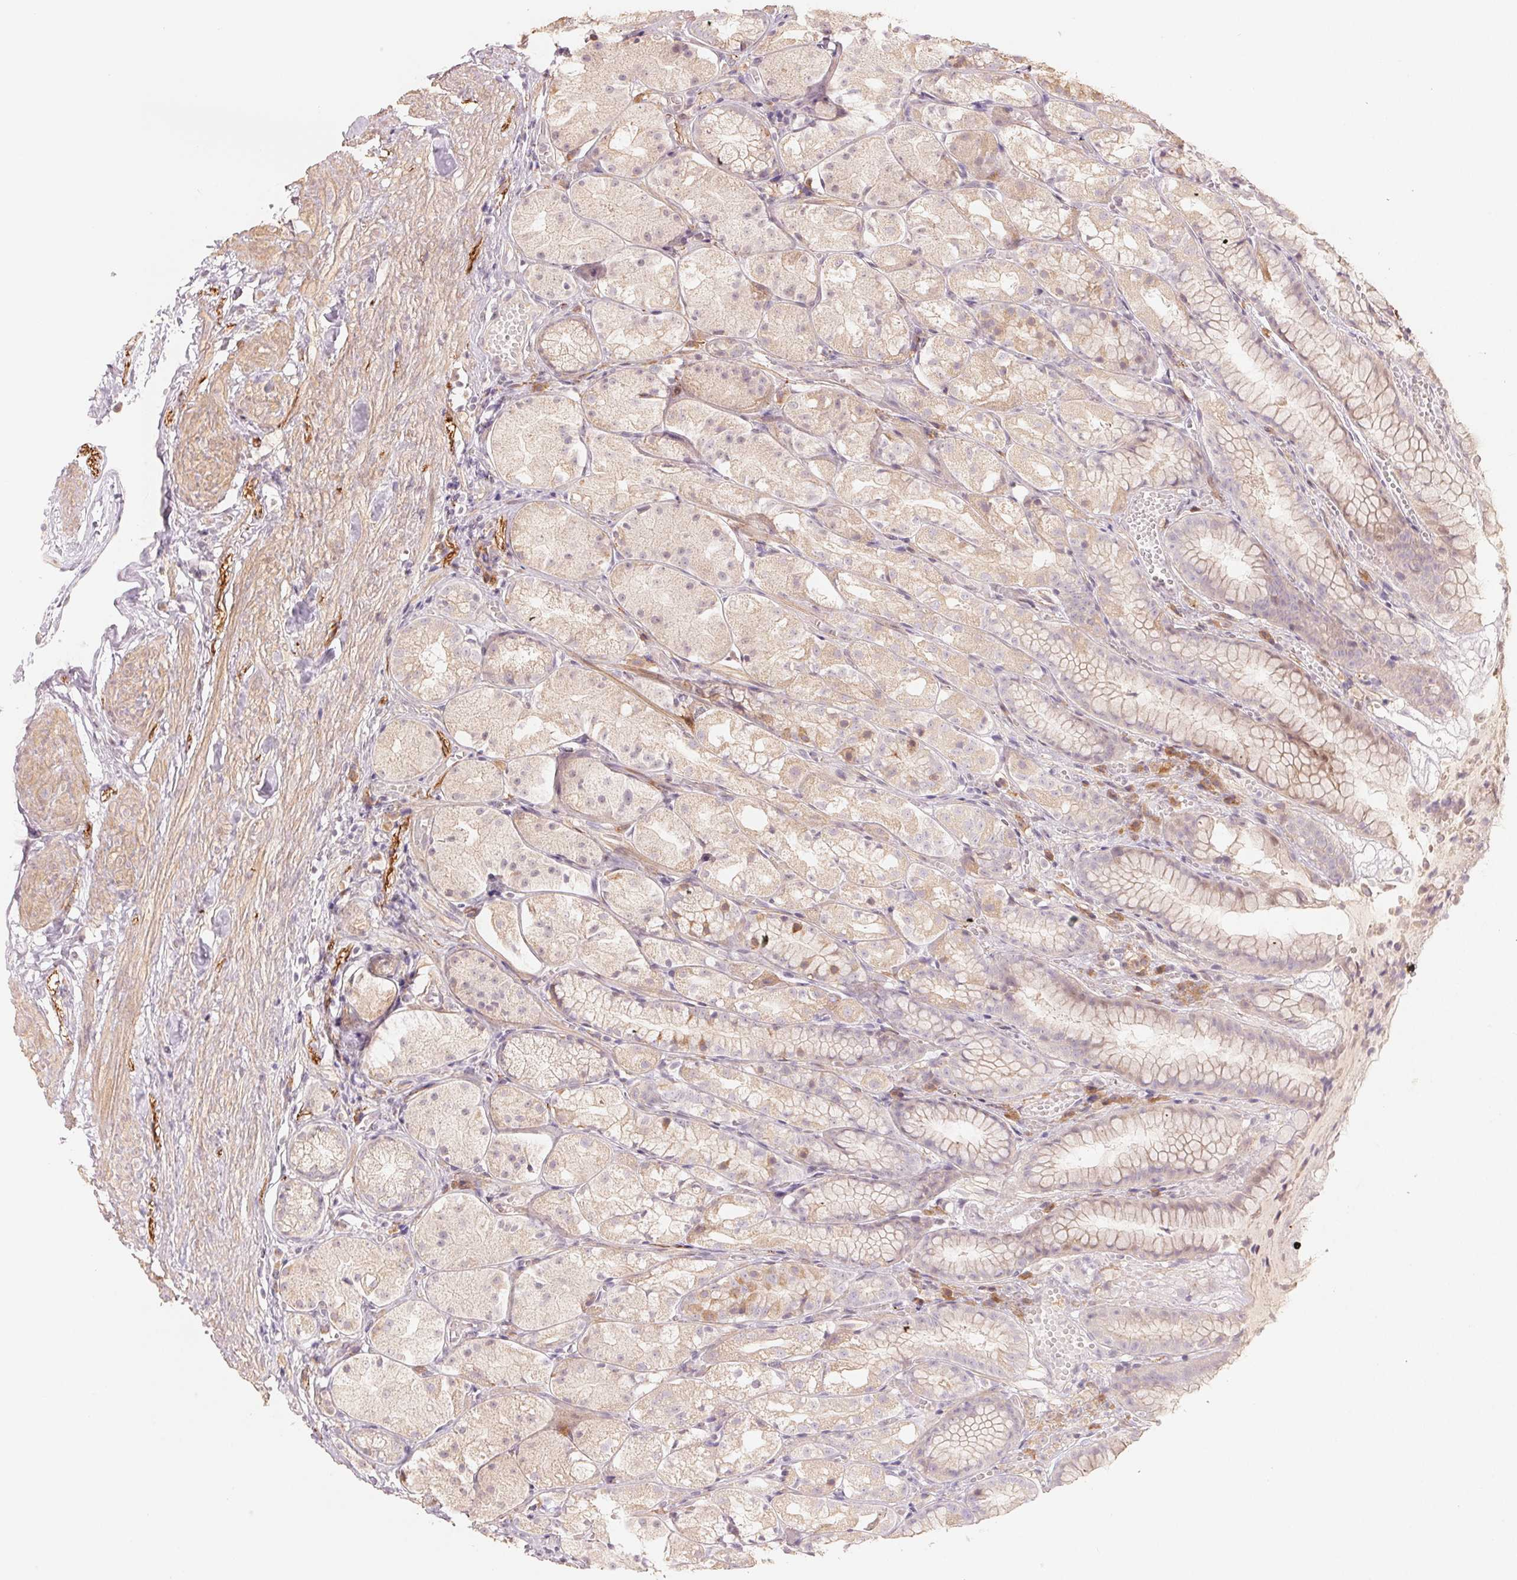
{"staining": {"intensity": "weak", "quantity": "25%-75%", "location": "cytoplasmic/membranous,nuclear"}, "tissue": "stomach", "cell_type": "Glandular cells", "image_type": "normal", "snomed": [{"axis": "morphology", "description": "Normal tissue, NOS"}, {"axis": "topography", "description": "Stomach"}], "caption": "Immunohistochemistry histopathology image of unremarkable stomach stained for a protein (brown), which displays low levels of weak cytoplasmic/membranous,nuclear positivity in about 25%-75% of glandular cells.", "gene": "DENND2C", "patient": {"sex": "male", "age": 70}}